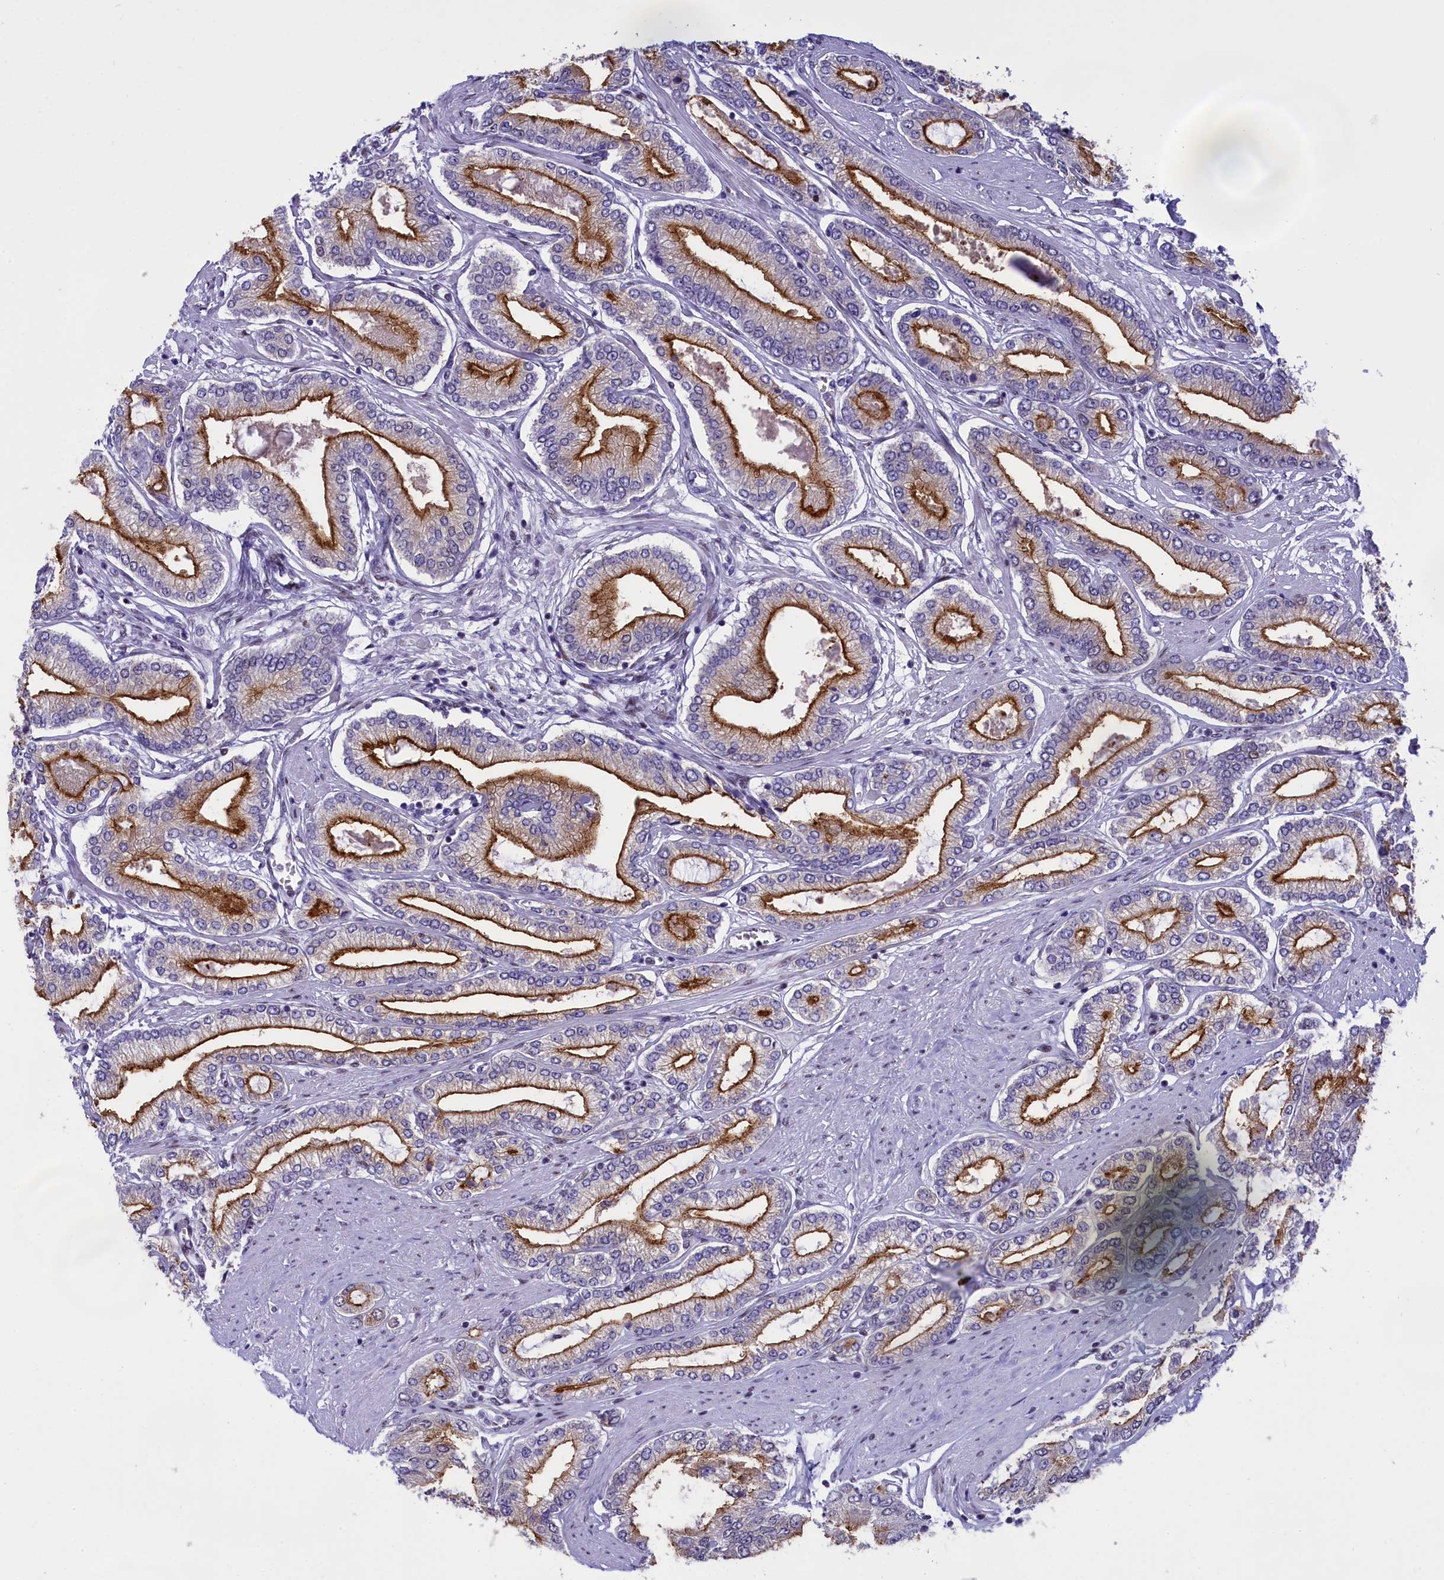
{"staining": {"intensity": "strong", "quantity": "25%-75%", "location": "cytoplasmic/membranous"}, "tissue": "prostate cancer", "cell_type": "Tumor cells", "image_type": "cancer", "snomed": [{"axis": "morphology", "description": "Adenocarcinoma, Low grade"}, {"axis": "topography", "description": "Prostate"}], "caption": "A high-resolution histopathology image shows IHC staining of prostate cancer, which reveals strong cytoplasmic/membranous expression in about 25%-75% of tumor cells.", "gene": "SPIRE2", "patient": {"sex": "male", "age": 63}}